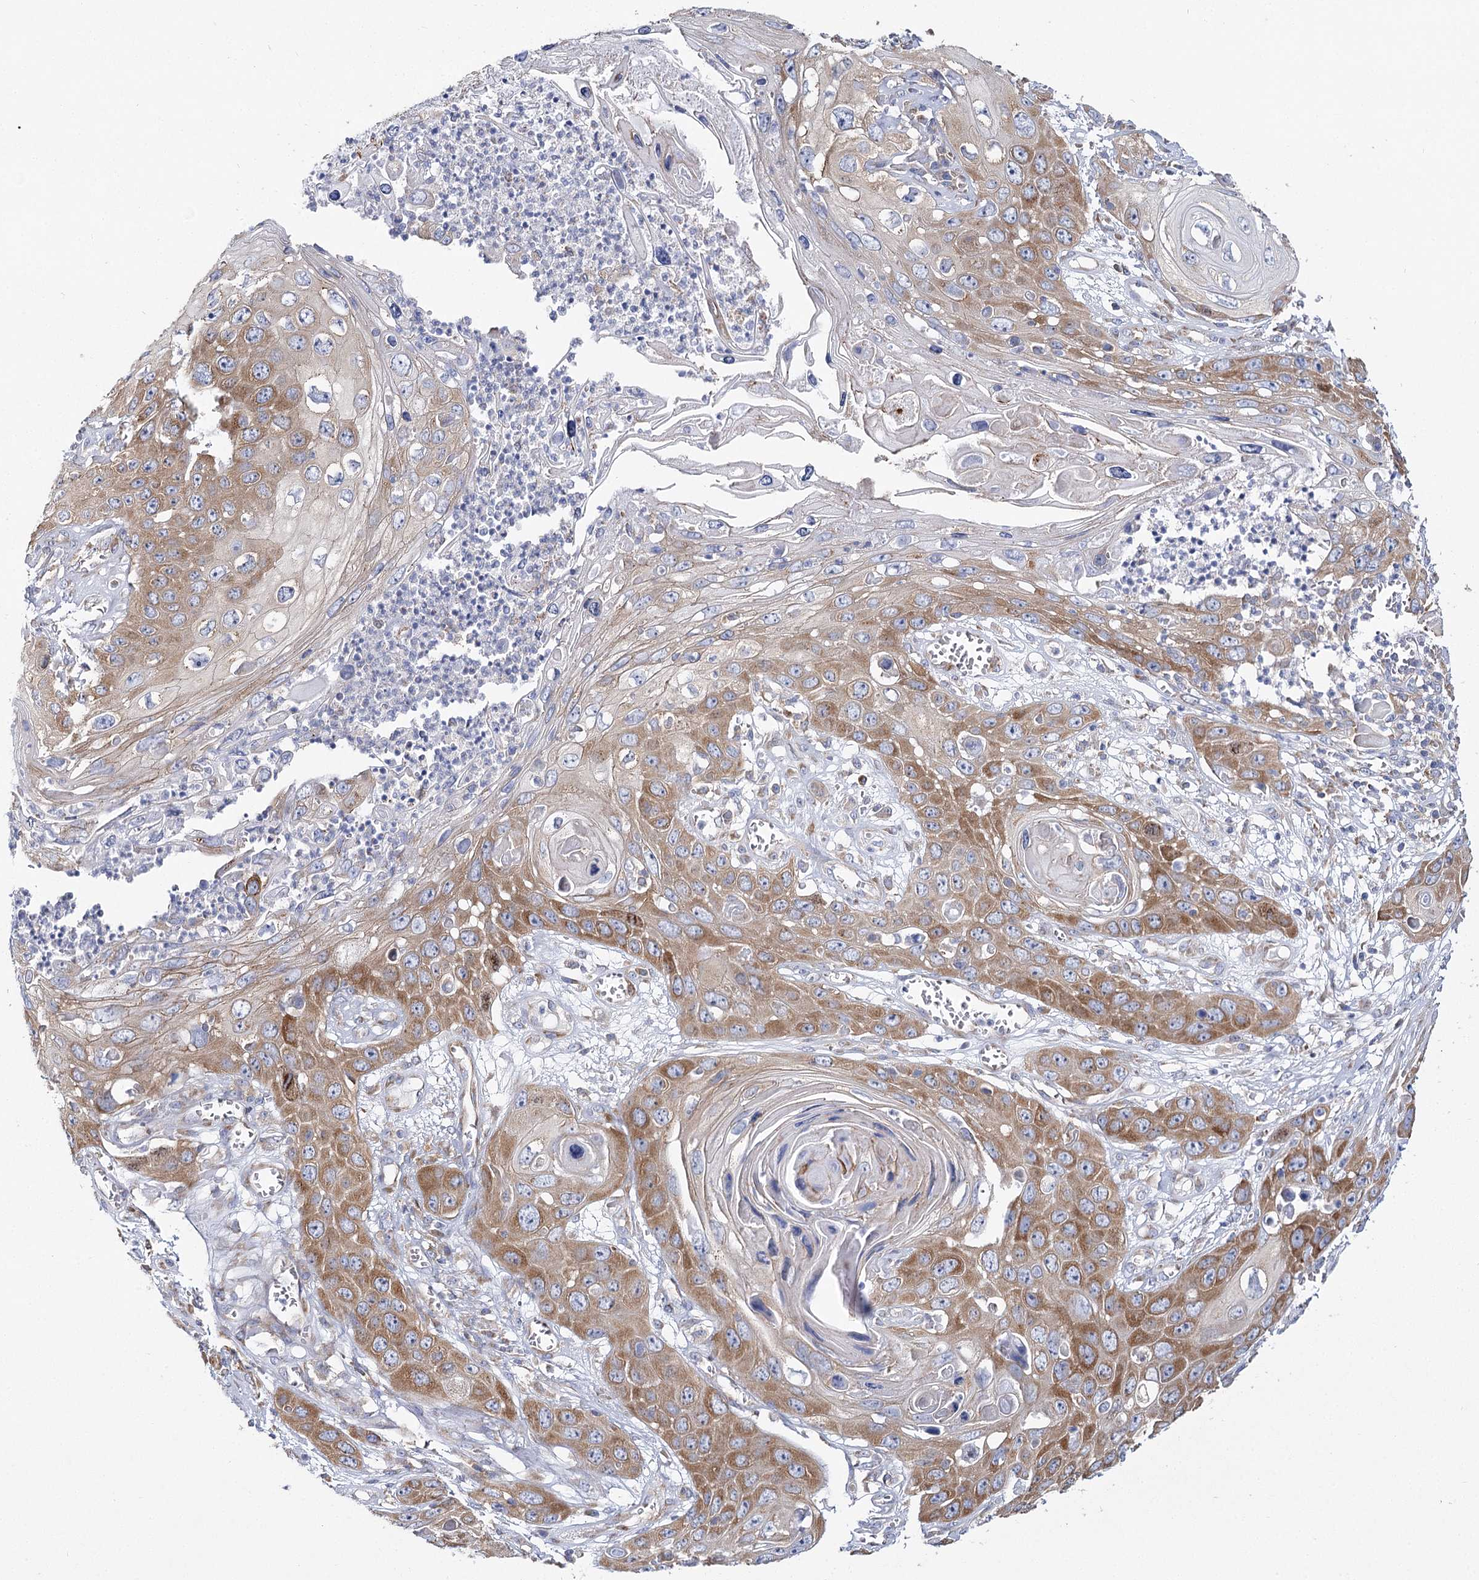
{"staining": {"intensity": "moderate", "quantity": ">75%", "location": "cytoplasmic/membranous"}, "tissue": "skin cancer", "cell_type": "Tumor cells", "image_type": "cancer", "snomed": [{"axis": "morphology", "description": "Squamous cell carcinoma, NOS"}, {"axis": "topography", "description": "Skin"}], "caption": "An IHC image of neoplastic tissue is shown. Protein staining in brown highlights moderate cytoplasmic/membranous positivity in squamous cell carcinoma (skin) within tumor cells. Immunohistochemistry stains the protein in brown and the nuclei are stained blue.", "gene": "THUMPD3", "patient": {"sex": "male", "age": 55}}